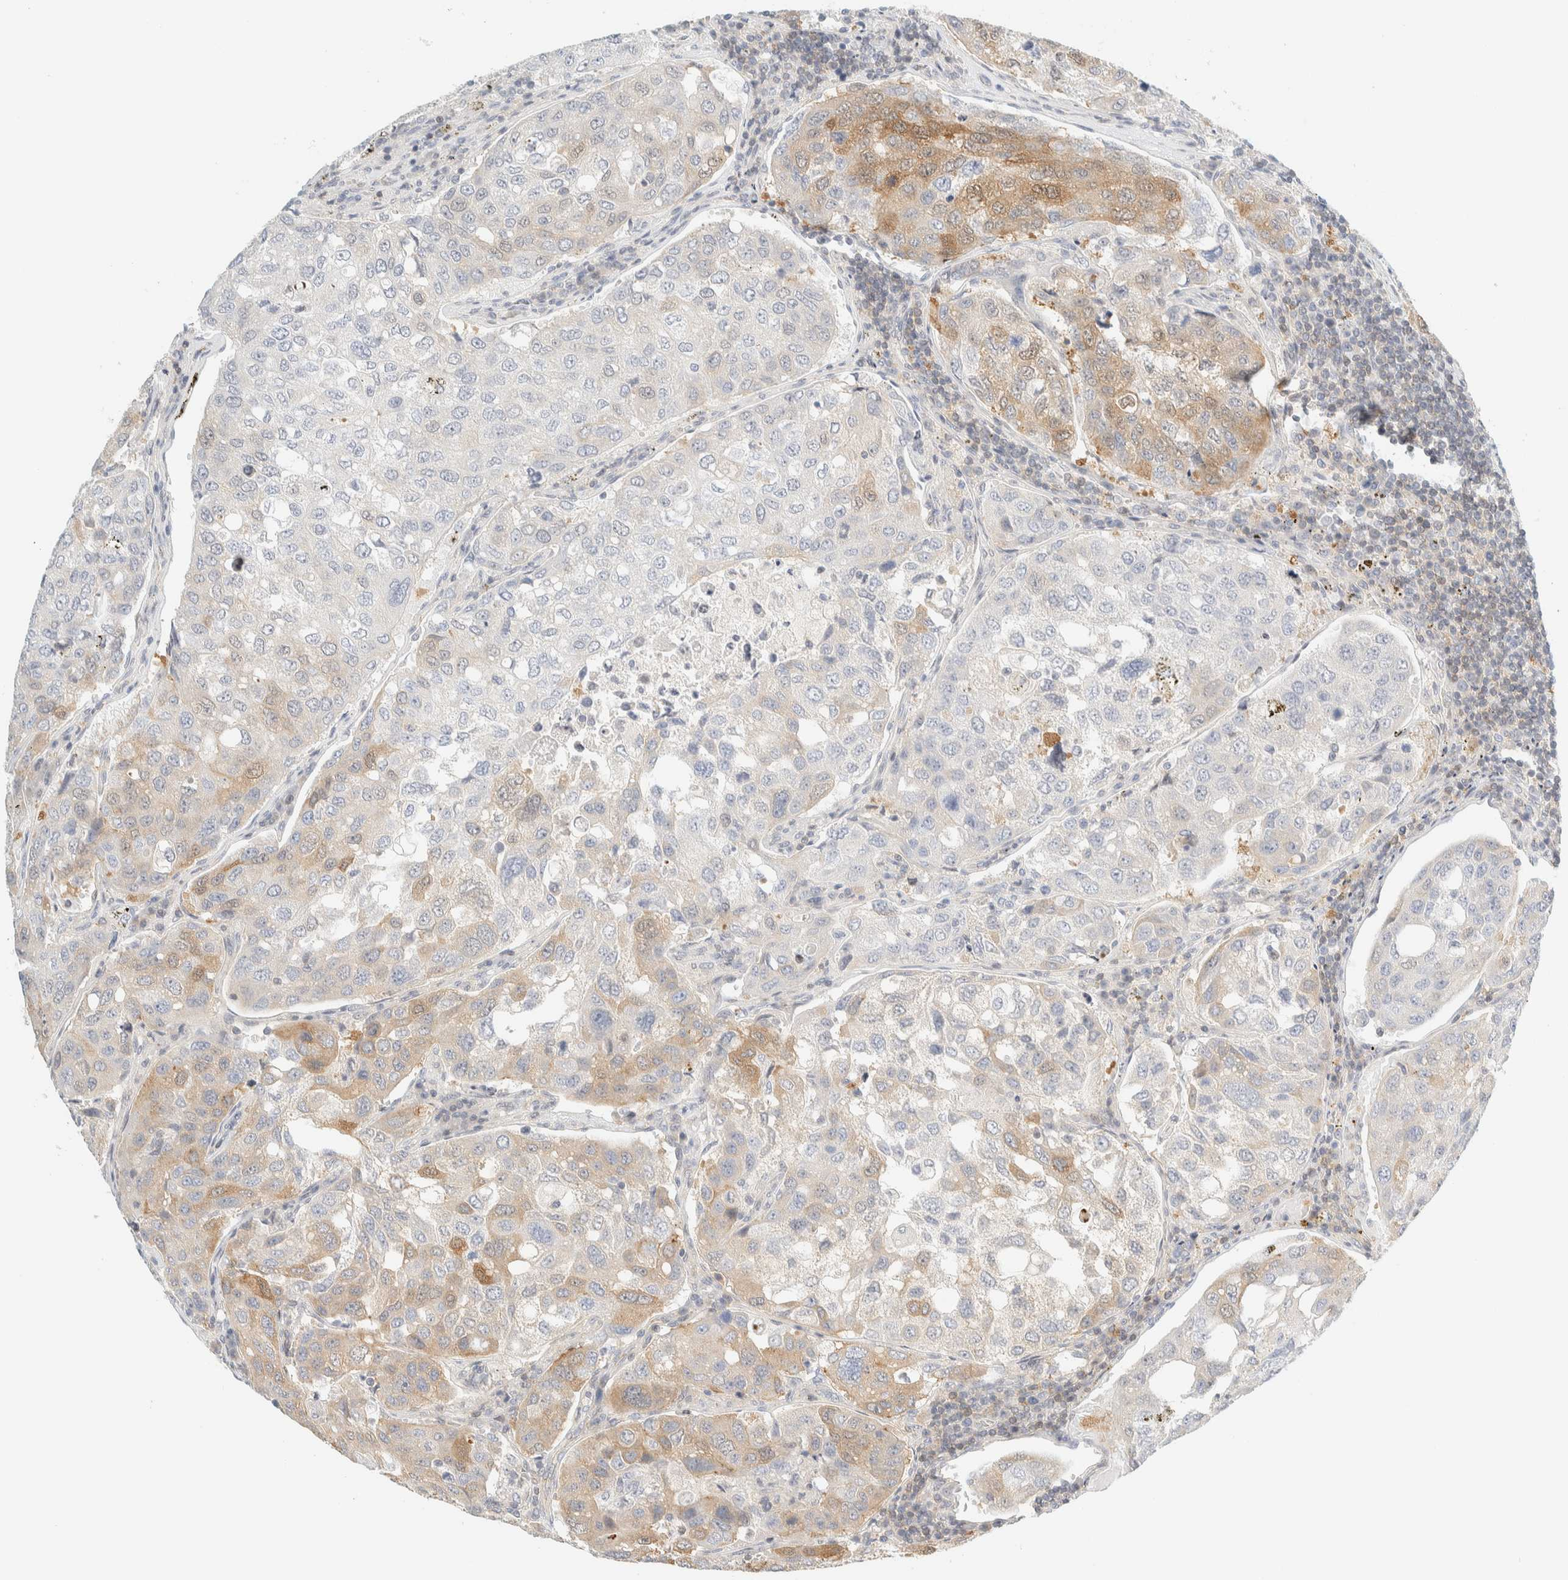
{"staining": {"intensity": "moderate", "quantity": "<25%", "location": "cytoplasmic/membranous"}, "tissue": "urothelial cancer", "cell_type": "Tumor cells", "image_type": "cancer", "snomed": [{"axis": "morphology", "description": "Urothelial carcinoma, High grade"}, {"axis": "topography", "description": "Lymph node"}, {"axis": "topography", "description": "Urinary bladder"}], "caption": "Protein staining displays moderate cytoplasmic/membranous staining in about <25% of tumor cells in urothelial carcinoma (high-grade).", "gene": "PCYT2", "patient": {"sex": "male", "age": 51}}